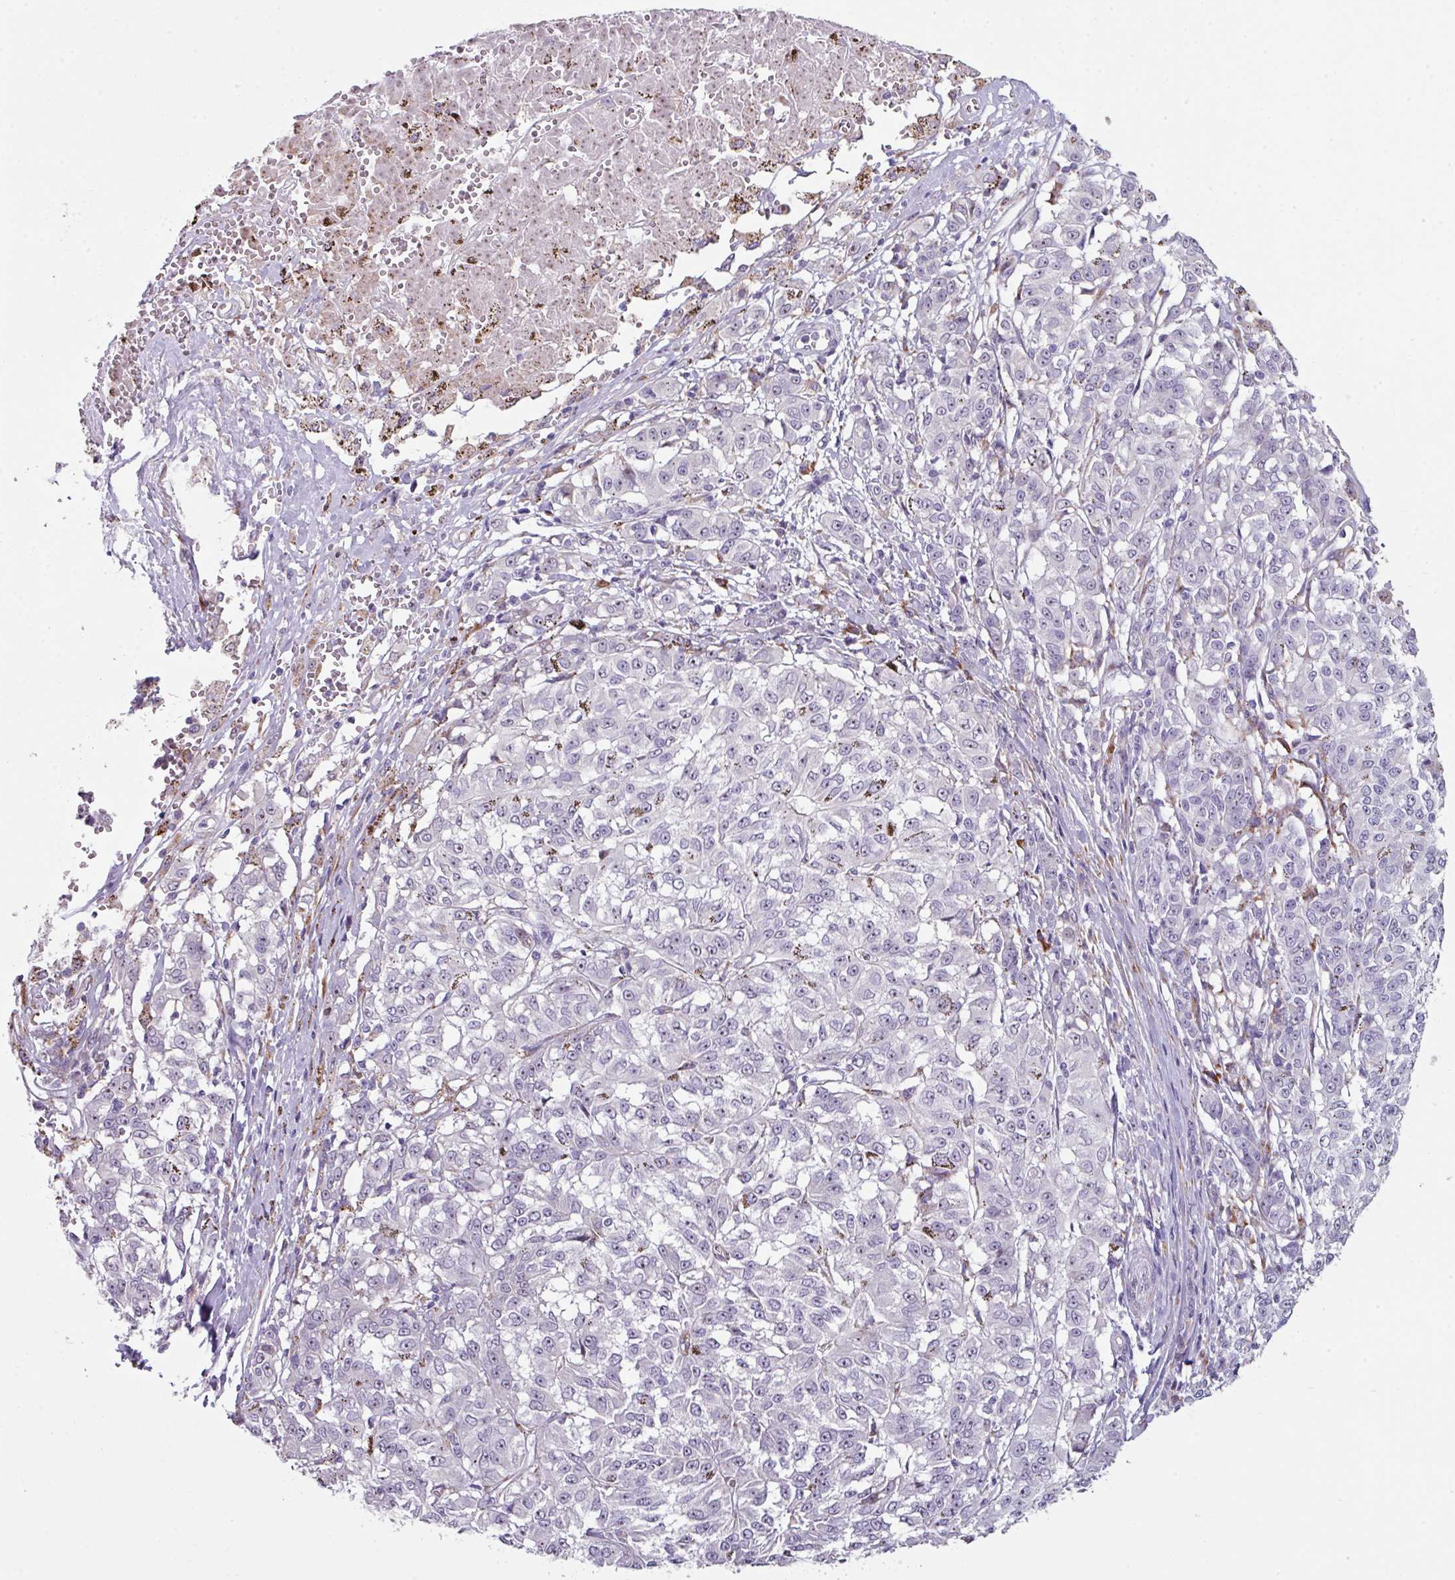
{"staining": {"intensity": "negative", "quantity": "none", "location": "none"}, "tissue": "melanoma", "cell_type": "Tumor cells", "image_type": "cancer", "snomed": [{"axis": "morphology", "description": "Malignant melanoma, NOS"}, {"axis": "topography", "description": "Skin"}], "caption": "High magnification brightfield microscopy of melanoma stained with DAB (3,3'-diaminobenzidine) (brown) and counterstained with hematoxylin (blue): tumor cells show no significant staining.", "gene": "BMS1", "patient": {"sex": "female", "age": 72}}